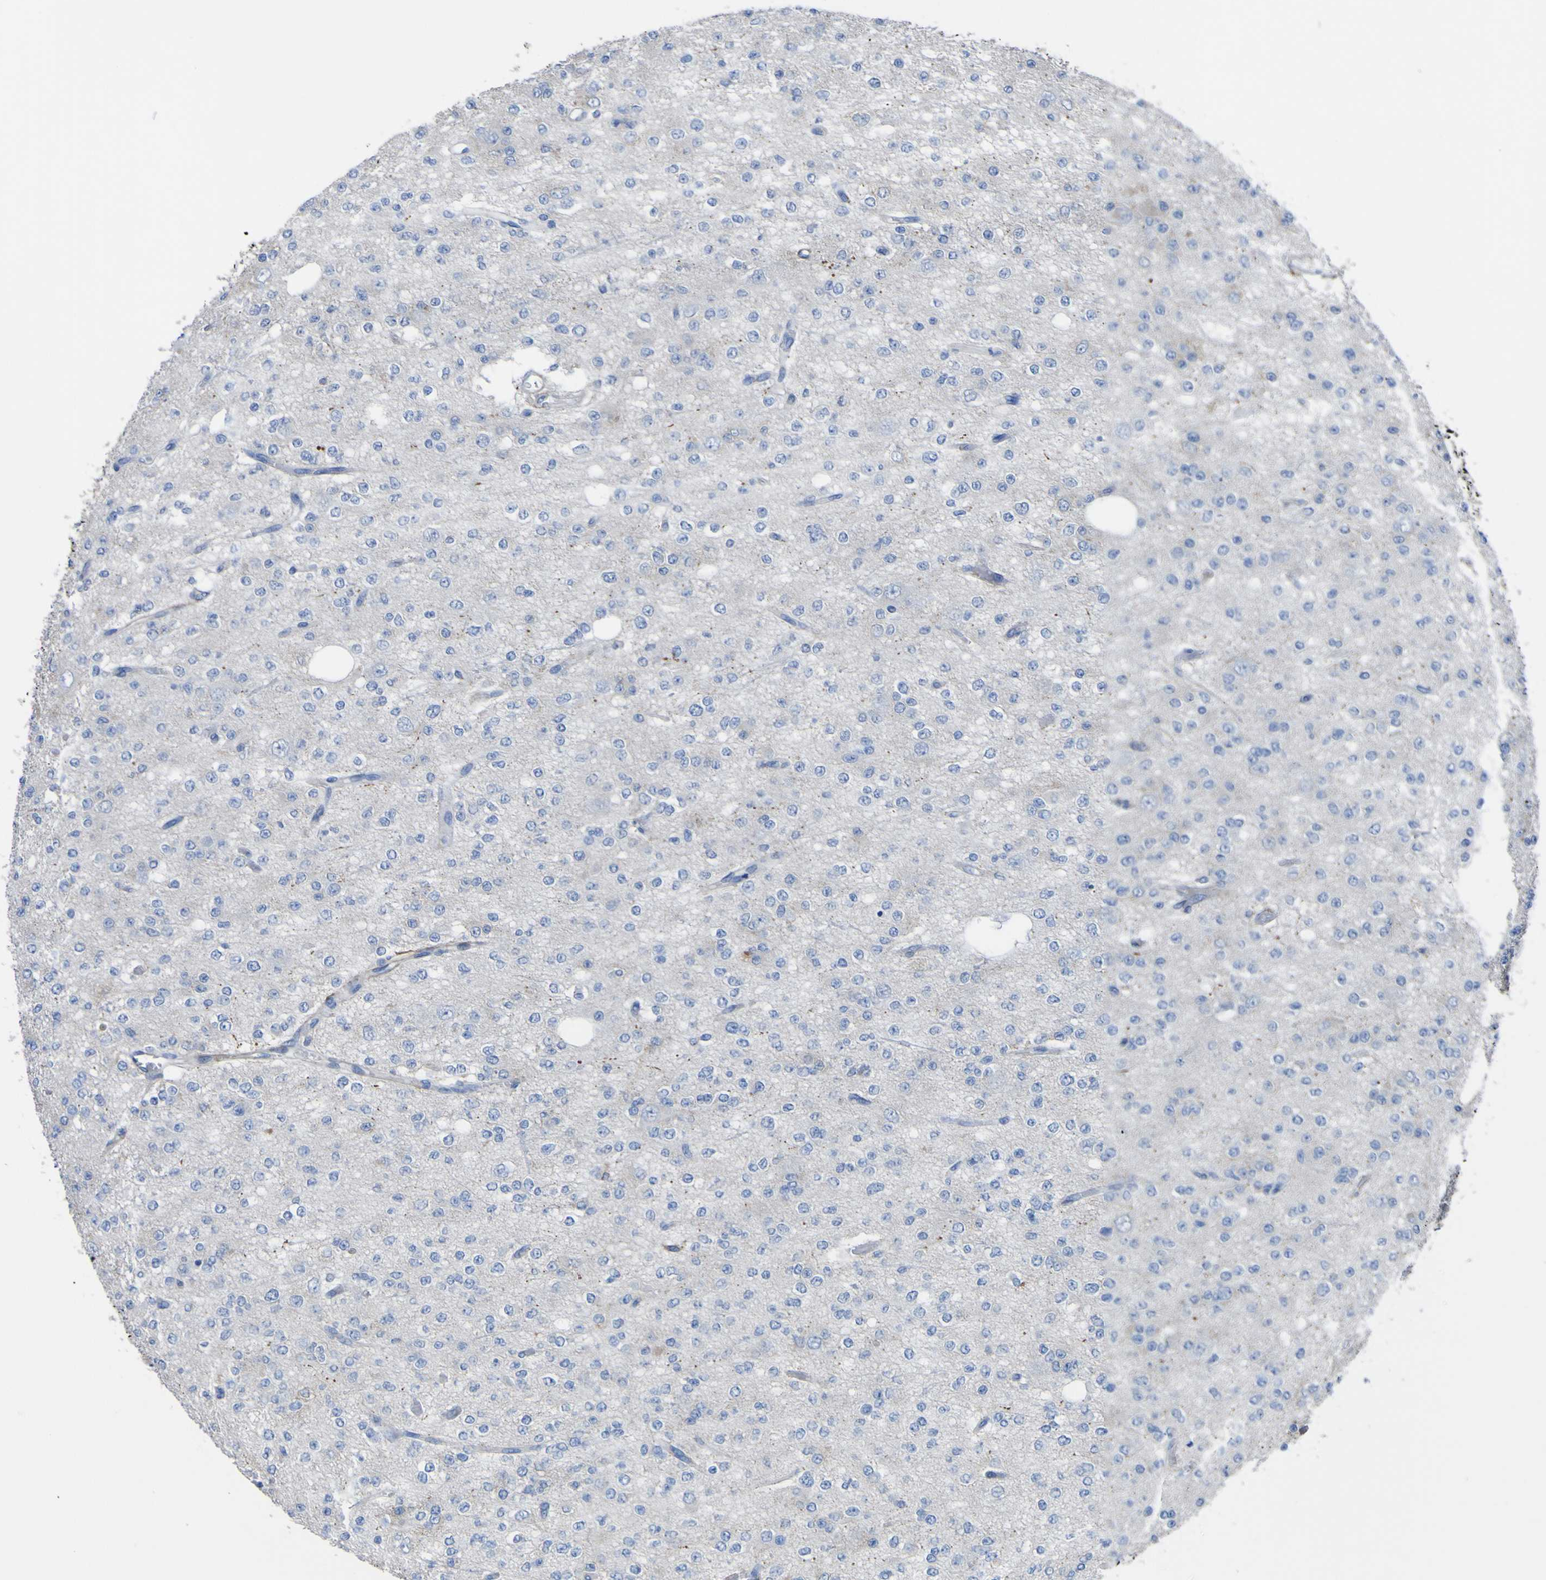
{"staining": {"intensity": "negative", "quantity": "none", "location": "none"}, "tissue": "glioma", "cell_type": "Tumor cells", "image_type": "cancer", "snomed": [{"axis": "morphology", "description": "Glioma, malignant, Low grade"}, {"axis": "topography", "description": "Brain"}], "caption": "Tumor cells show no significant positivity in malignant low-grade glioma.", "gene": "AGO4", "patient": {"sex": "male", "age": 38}}